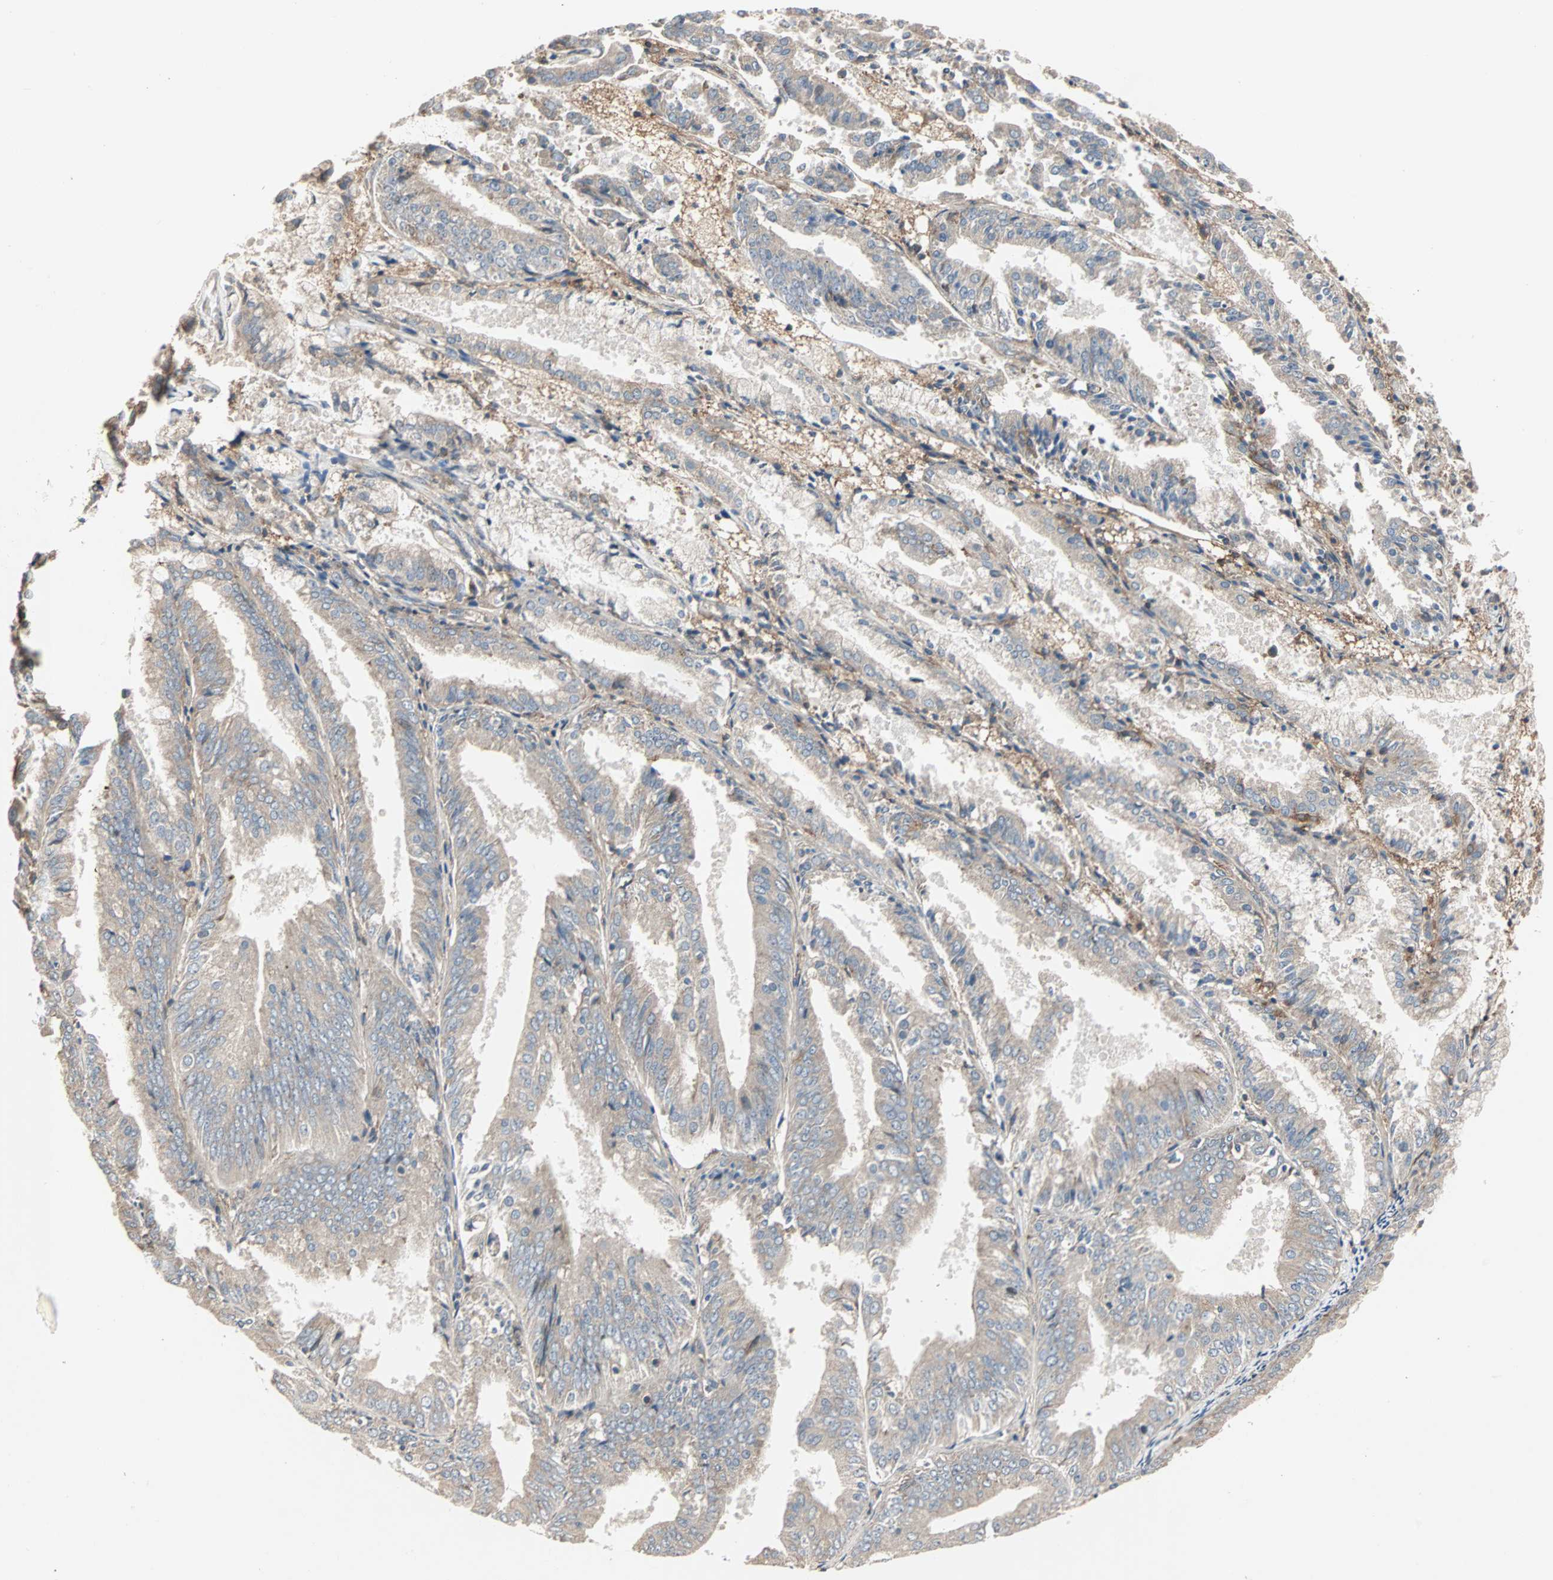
{"staining": {"intensity": "weak", "quantity": ">75%", "location": "cytoplasmic/membranous"}, "tissue": "endometrial cancer", "cell_type": "Tumor cells", "image_type": "cancer", "snomed": [{"axis": "morphology", "description": "Adenocarcinoma, NOS"}, {"axis": "topography", "description": "Endometrium"}], "caption": "The histopathology image reveals immunohistochemical staining of endometrial cancer. There is weak cytoplasmic/membranous expression is seen in about >75% of tumor cells.", "gene": "GNAI2", "patient": {"sex": "female", "age": 63}}